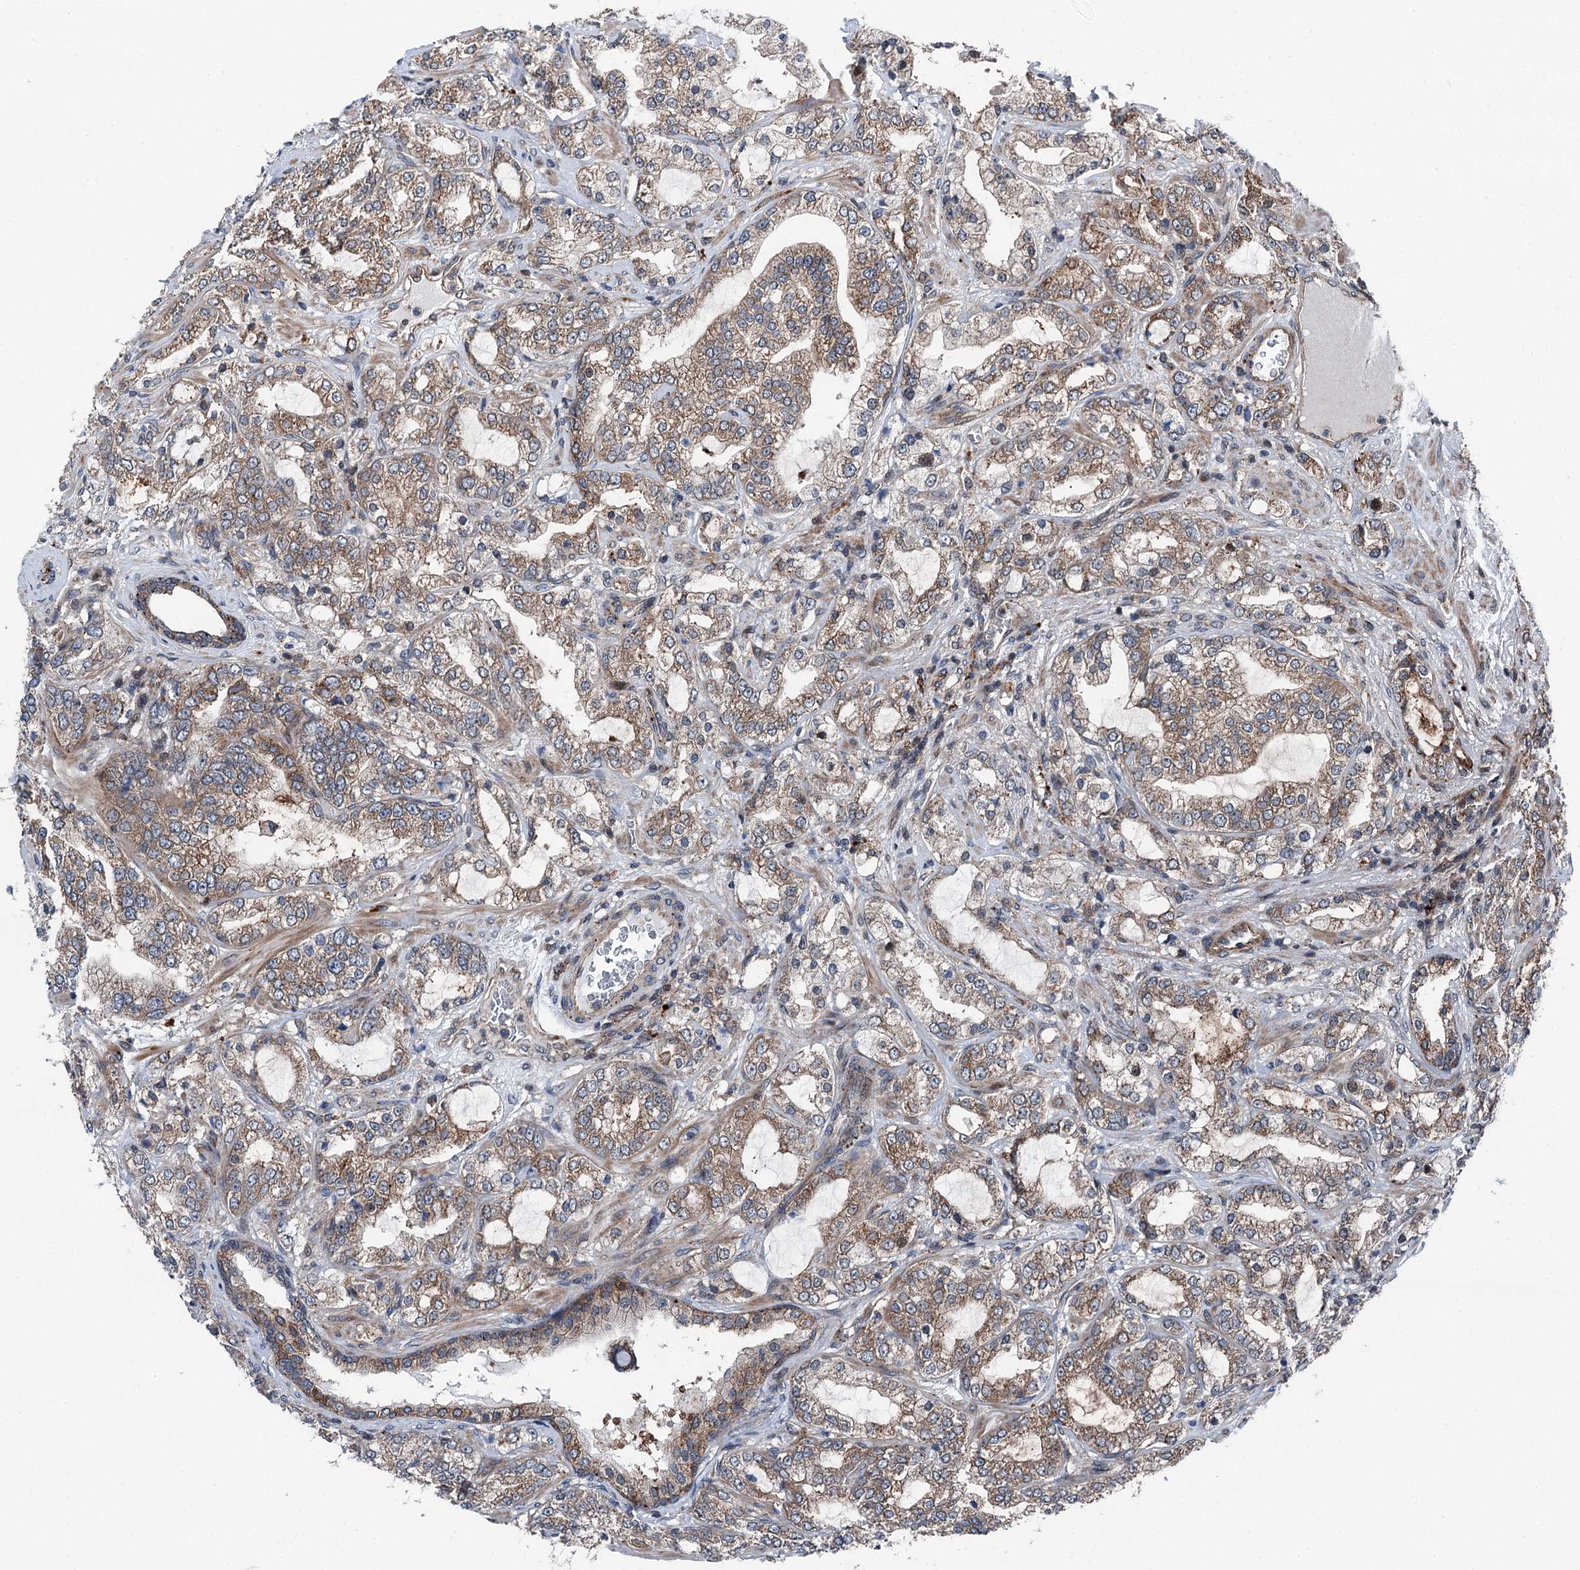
{"staining": {"intensity": "moderate", "quantity": ">75%", "location": "cytoplasmic/membranous"}, "tissue": "prostate cancer", "cell_type": "Tumor cells", "image_type": "cancer", "snomed": [{"axis": "morphology", "description": "Adenocarcinoma, High grade"}, {"axis": "topography", "description": "Prostate"}], "caption": "Prostate high-grade adenocarcinoma stained with a brown dye exhibits moderate cytoplasmic/membranous positive positivity in about >75% of tumor cells.", "gene": "POLR1D", "patient": {"sex": "male", "age": 64}}